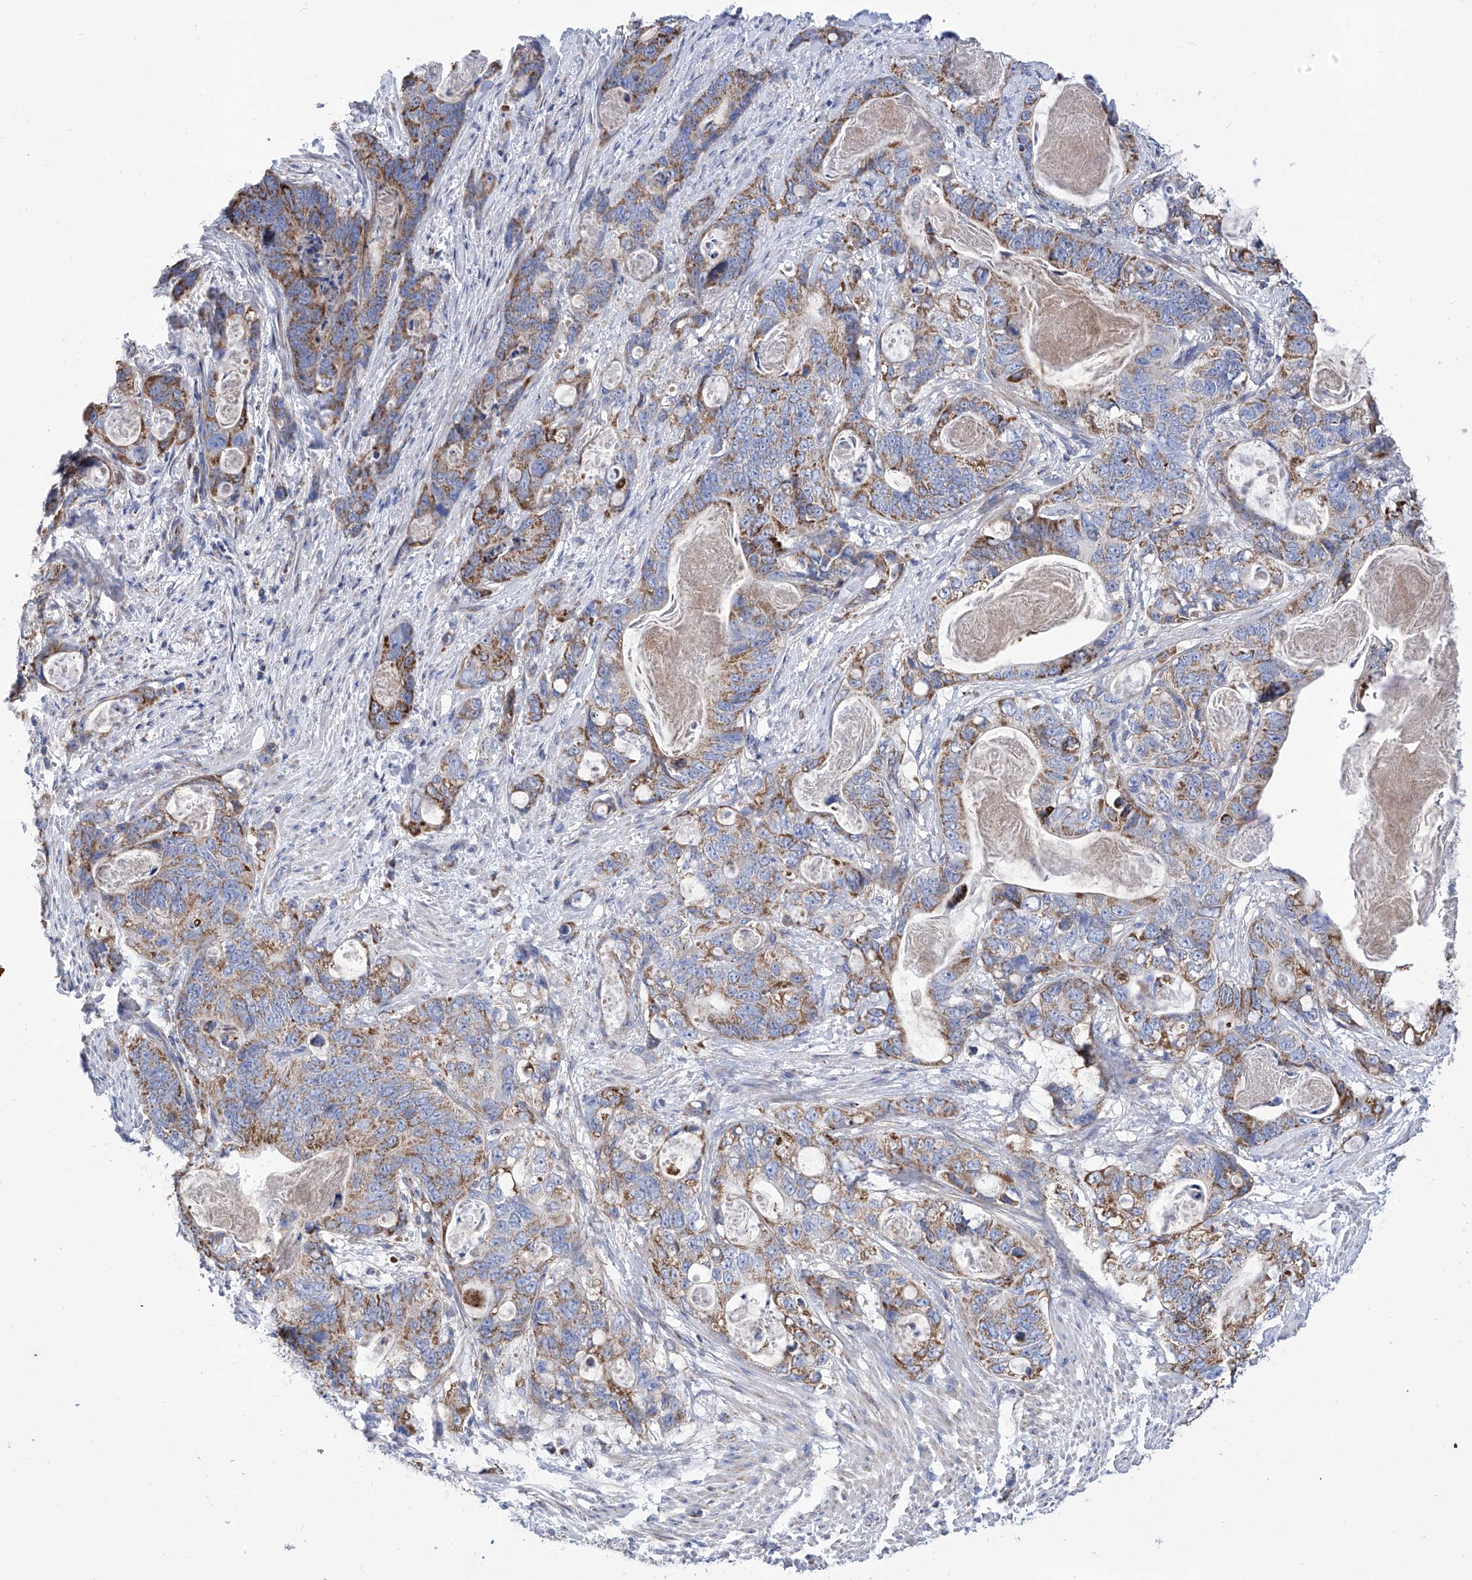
{"staining": {"intensity": "moderate", "quantity": ">75%", "location": "cytoplasmic/membranous"}, "tissue": "stomach cancer", "cell_type": "Tumor cells", "image_type": "cancer", "snomed": [{"axis": "morphology", "description": "Normal tissue, NOS"}, {"axis": "morphology", "description": "Adenocarcinoma, NOS"}, {"axis": "topography", "description": "Stomach"}], "caption": "Moderate cytoplasmic/membranous staining for a protein is seen in about >75% of tumor cells of stomach cancer using immunohistochemistry.", "gene": "SRBD1", "patient": {"sex": "female", "age": 89}}